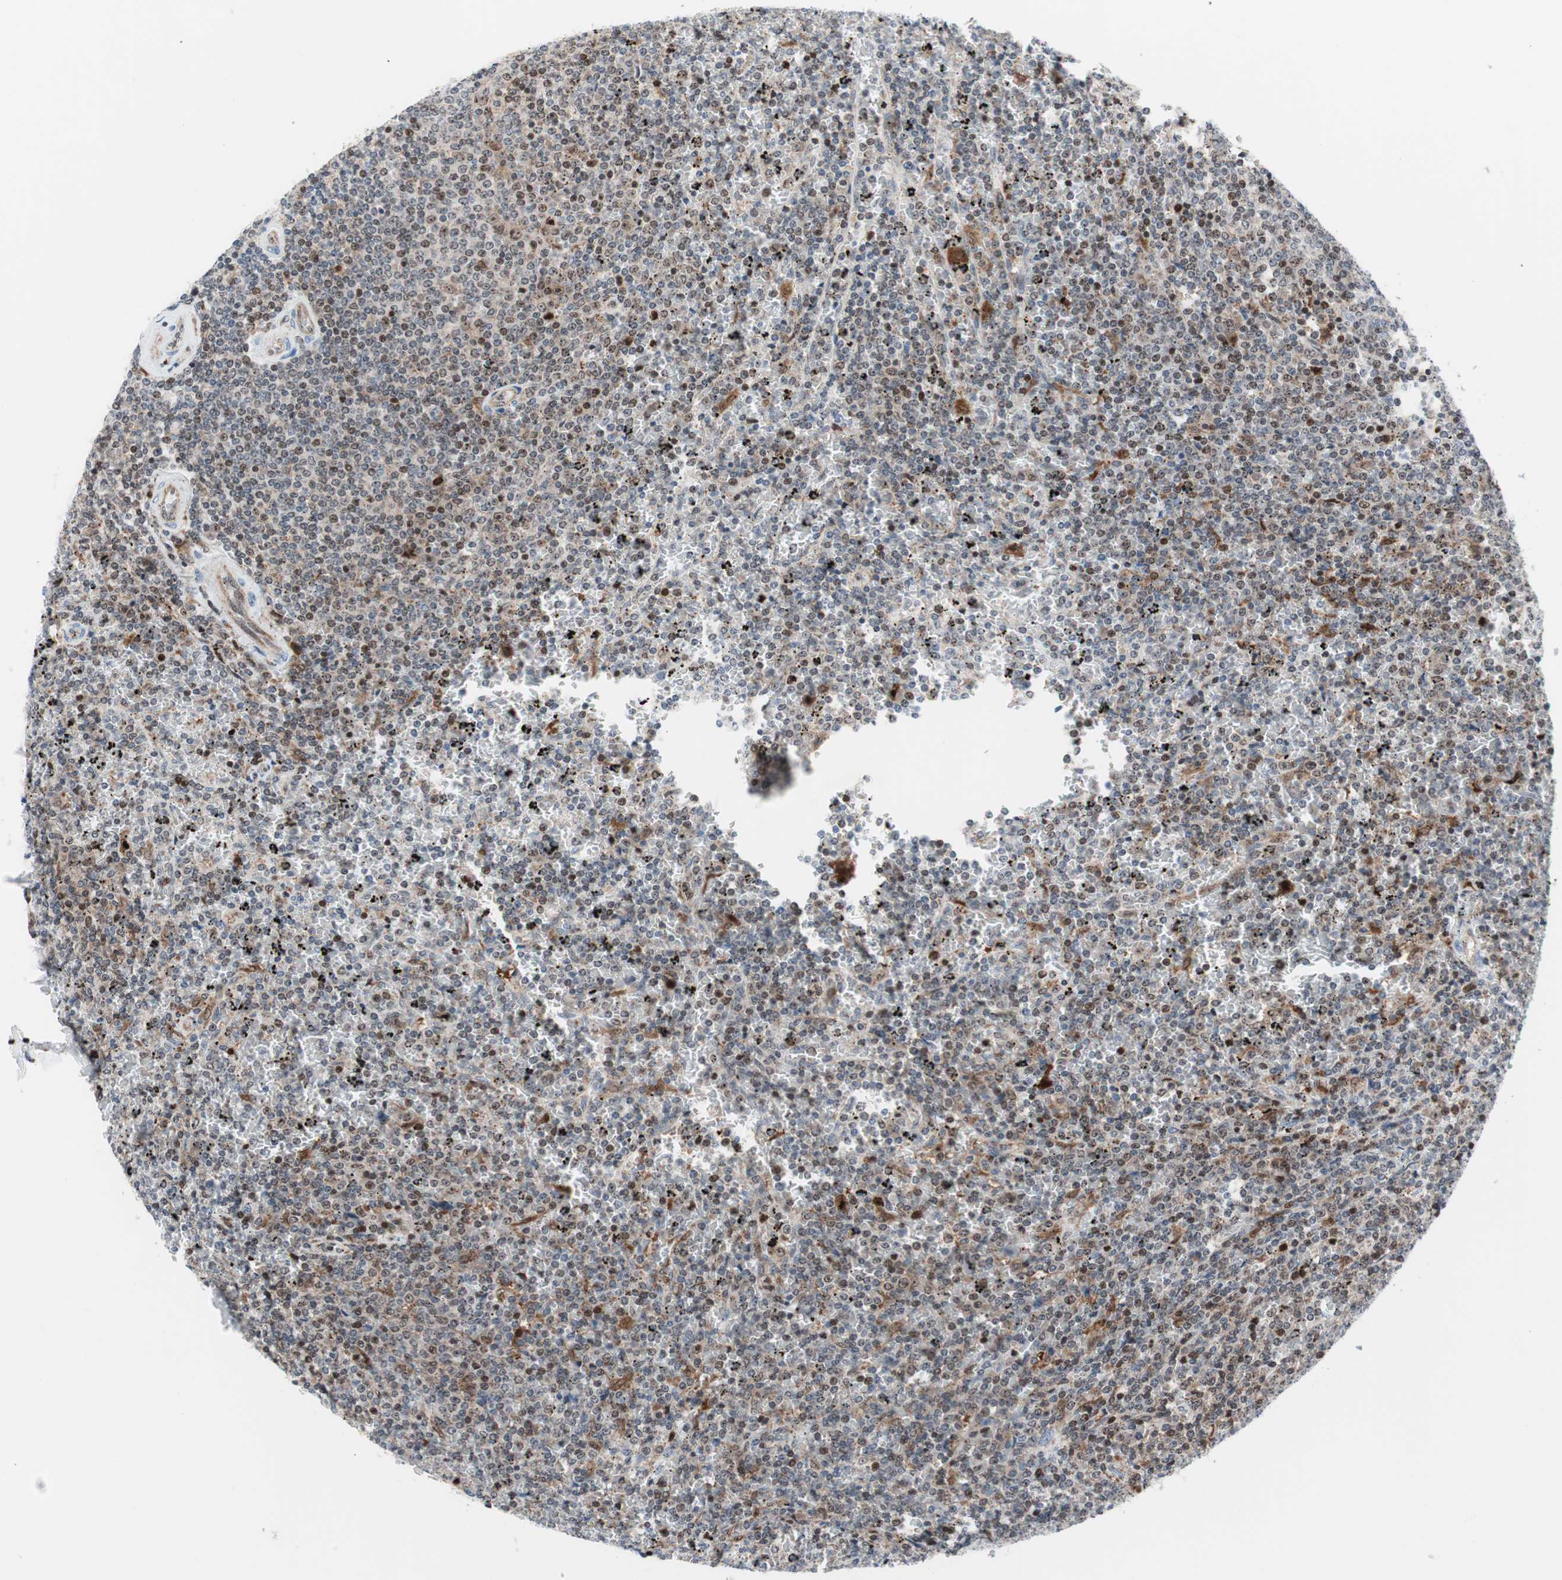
{"staining": {"intensity": "moderate", "quantity": "<25%", "location": "nuclear"}, "tissue": "lymphoma", "cell_type": "Tumor cells", "image_type": "cancer", "snomed": [{"axis": "morphology", "description": "Malignant lymphoma, non-Hodgkin's type, Low grade"}, {"axis": "topography", "description": "Spleen"}], "caption": "Malignant lymphoma, non-Hodgkin's type (low-grade) stained with a protein marker displays moderate staining in tumor cells.", "gene": "RGS10", "patient": {"sex": "female", "age": 77}}